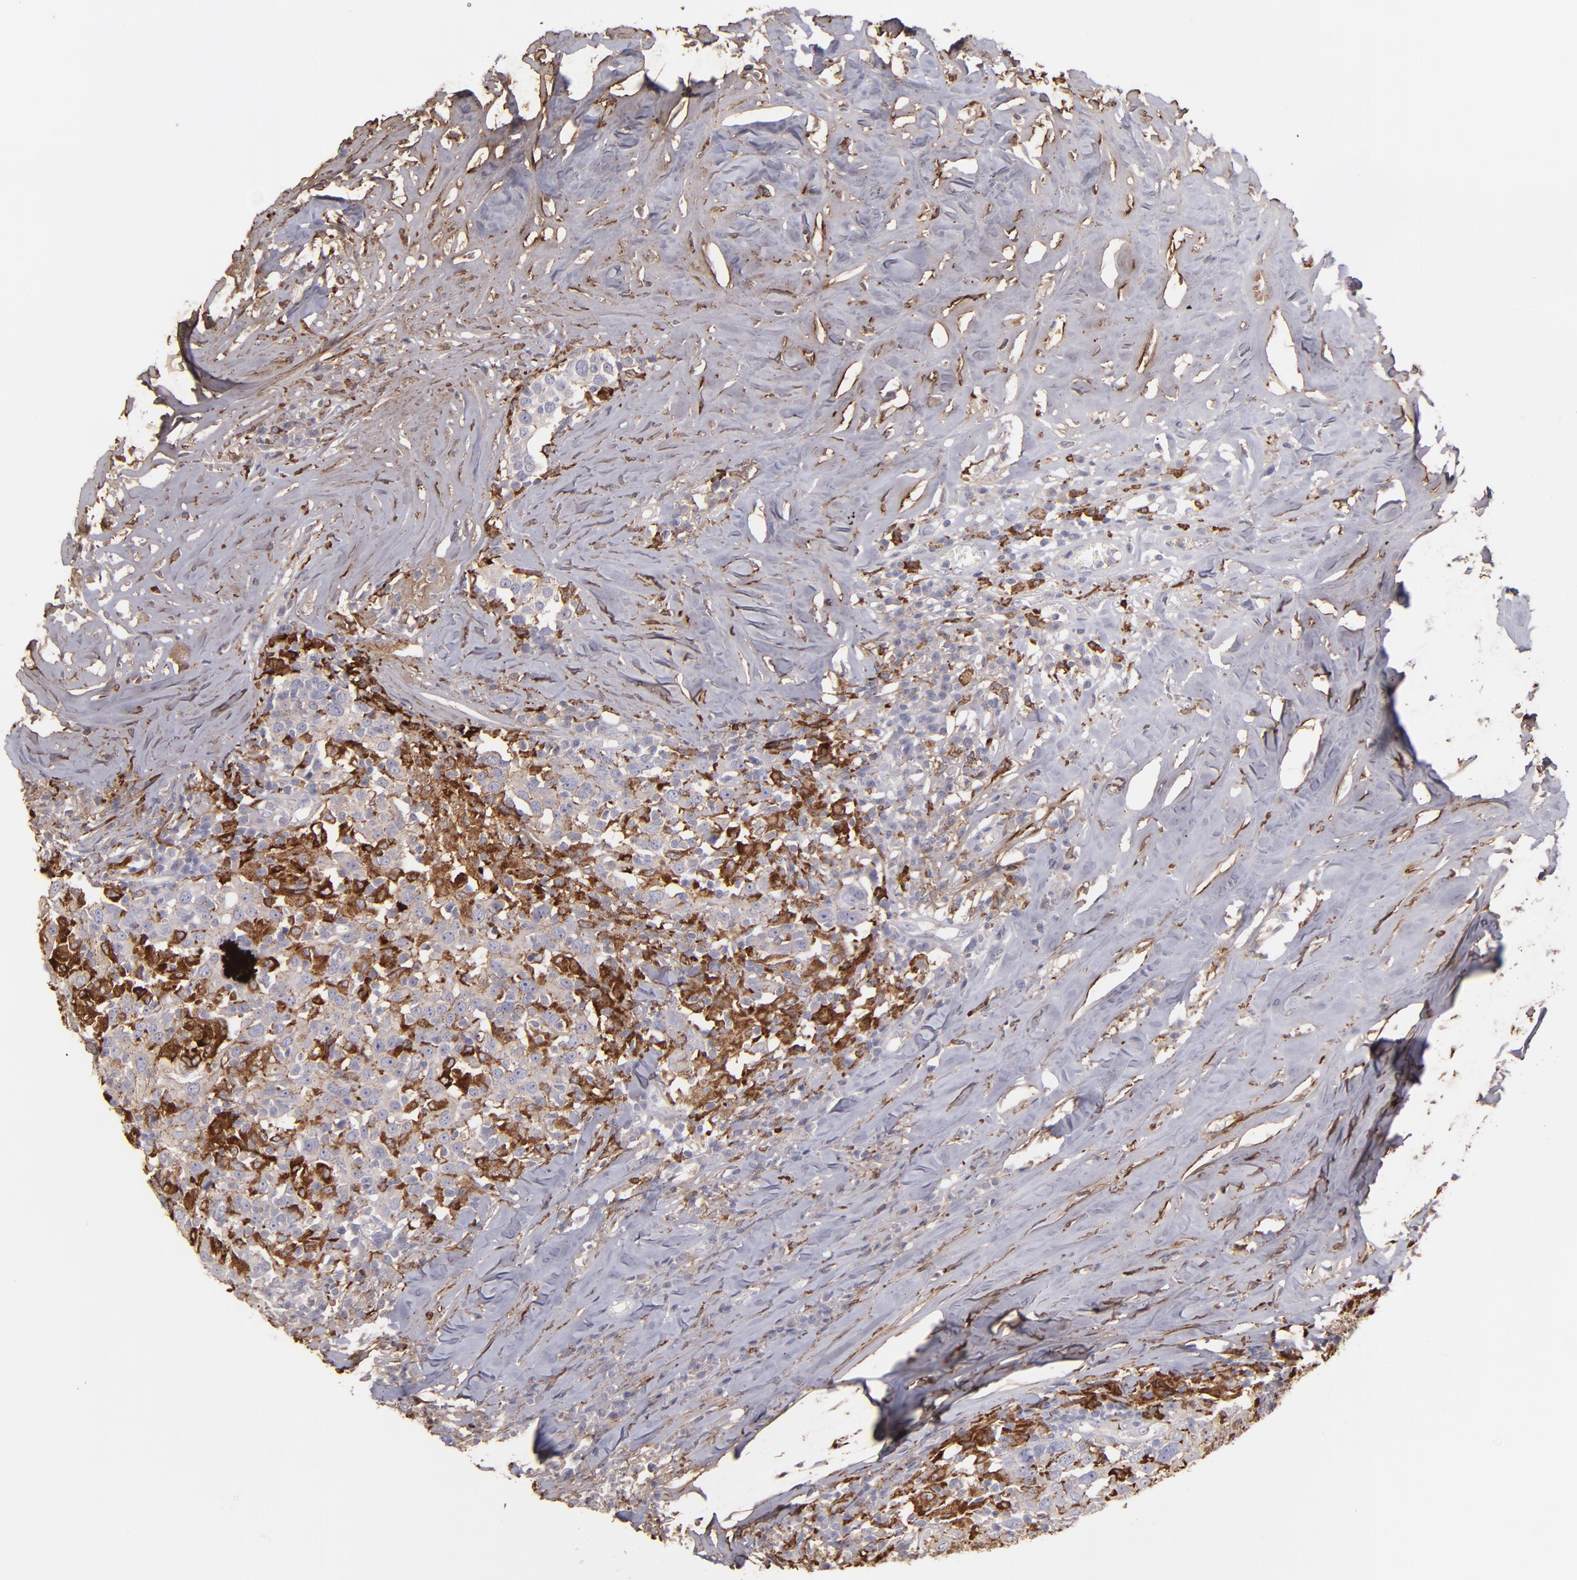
{"staining": {"intensity": "weak", "quantity": "<25%", "location": "cytoplasmic/membranous"}, "tissue": "head and neck cancer", "cell_type": "Tumor cells", "image_type": "cancer", "snomed": [{"axis": "morphology", "description": "Adenocarcinoma, NOS"}, {"axis": "topography", "description": "Salivary gland"}, {"axis": "topography", "description": "Head-Neck"}], "caption": "The image reveals no significant staining in tumor cells of head and neck adenocarcinoma. (DAB (3,3'-diaminobenzidine) IHC visualized using brightfield microscopy, high magnification).", "gene": "C1QA", "patient": {"sex": "female", "age": 65}}